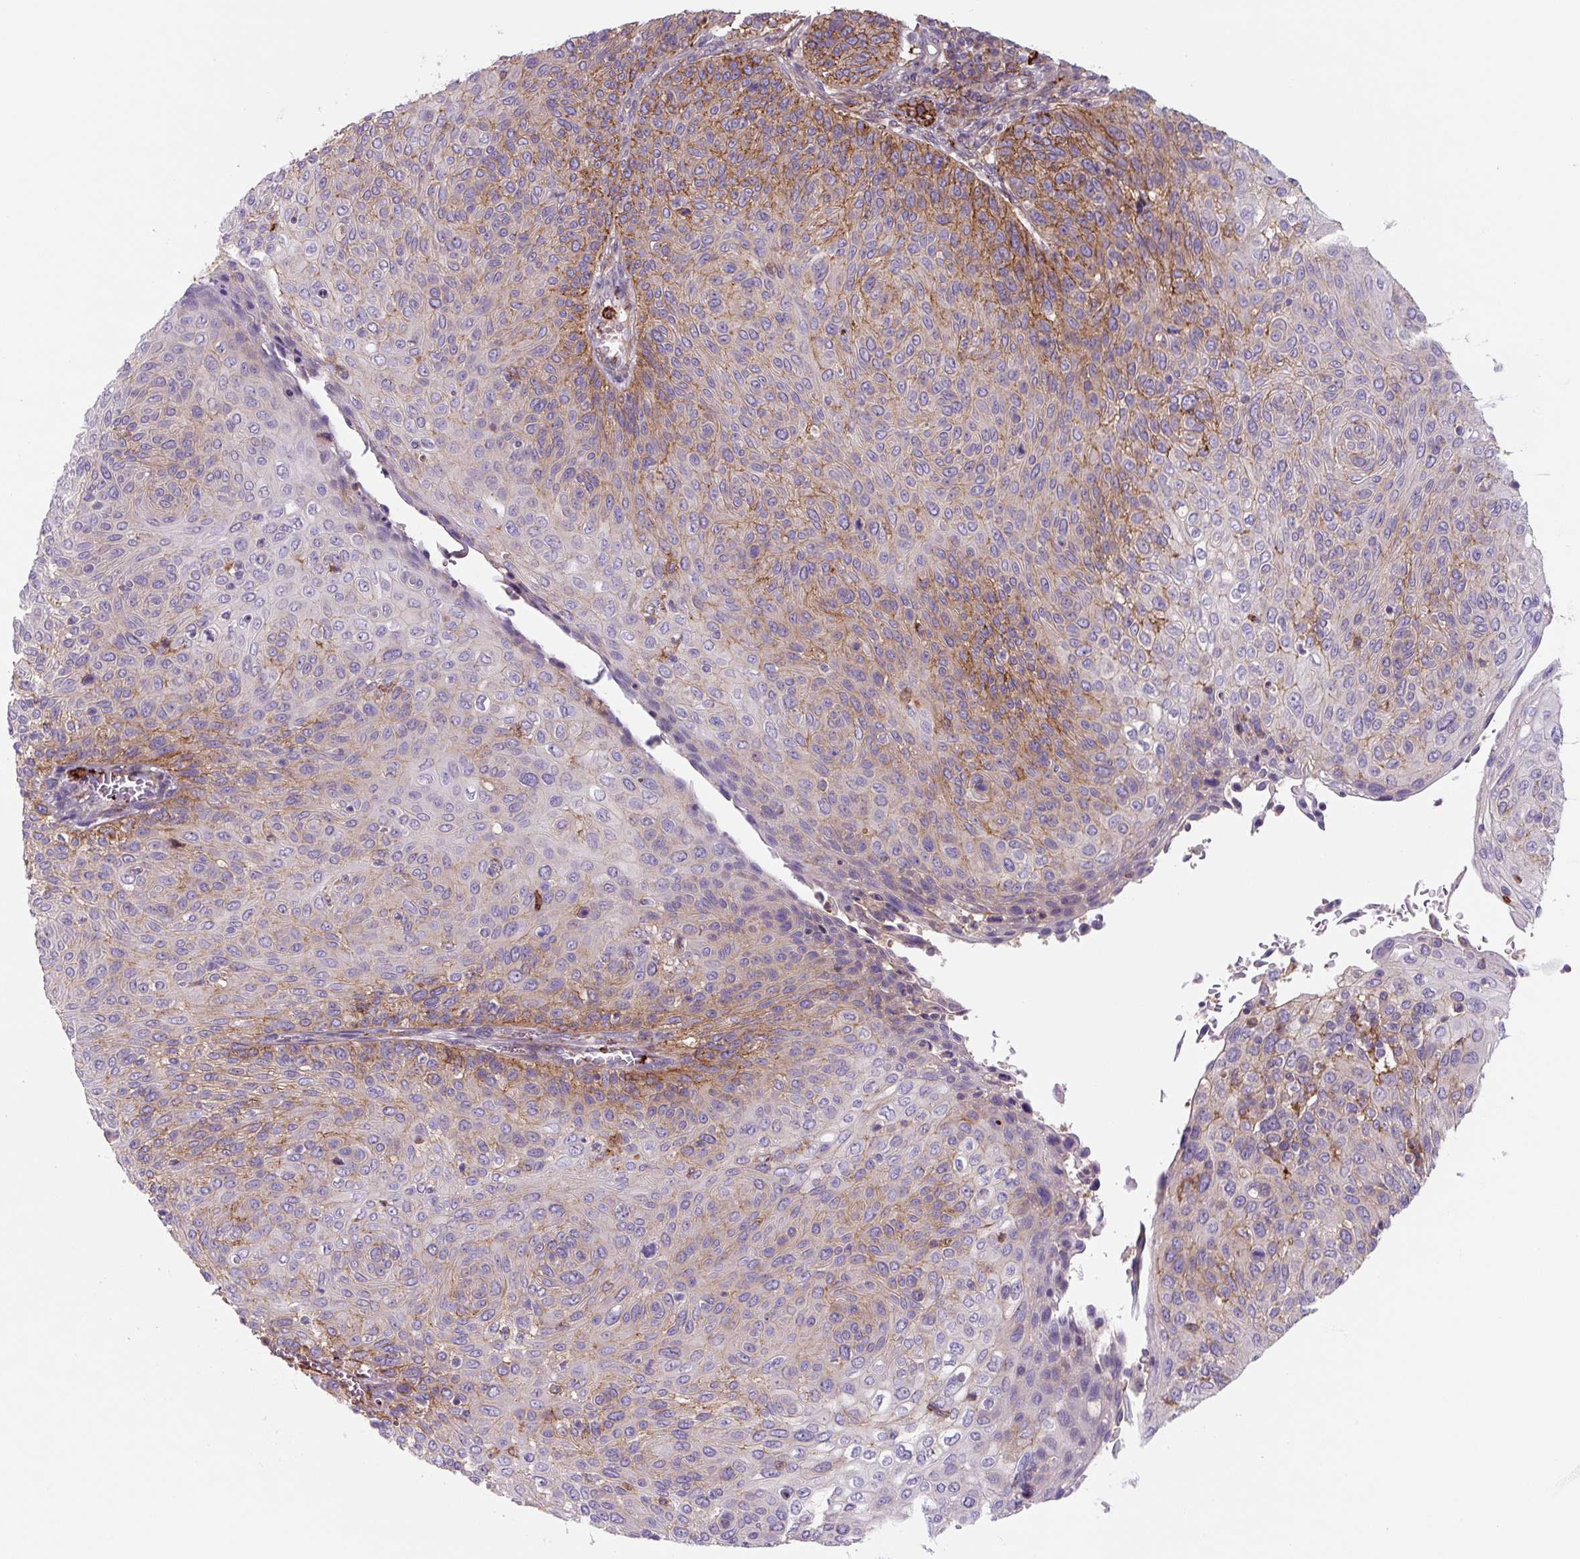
{"staining": {"intensity": "moderate", "quantity": "25%-75%", "location": "cytoplasmic/membranous"}, "tissue": "cervical cancer", "cell_type": "Tumor cells", "image_type": "cancer", "snomed": [{"axis": "morphology", "description": "Squamous cell carcinoma, NOS"}, {"axis": "topography", "description": "Cervix"}], "caption": "An image of squamous cell carcinoma (cervical) stained for a protein demonstrates moderate cytoplasmic/membranous brown staining in tumor cells.", "gene": "DHFR2", "patient": {"sex": "female", "age": 31}}